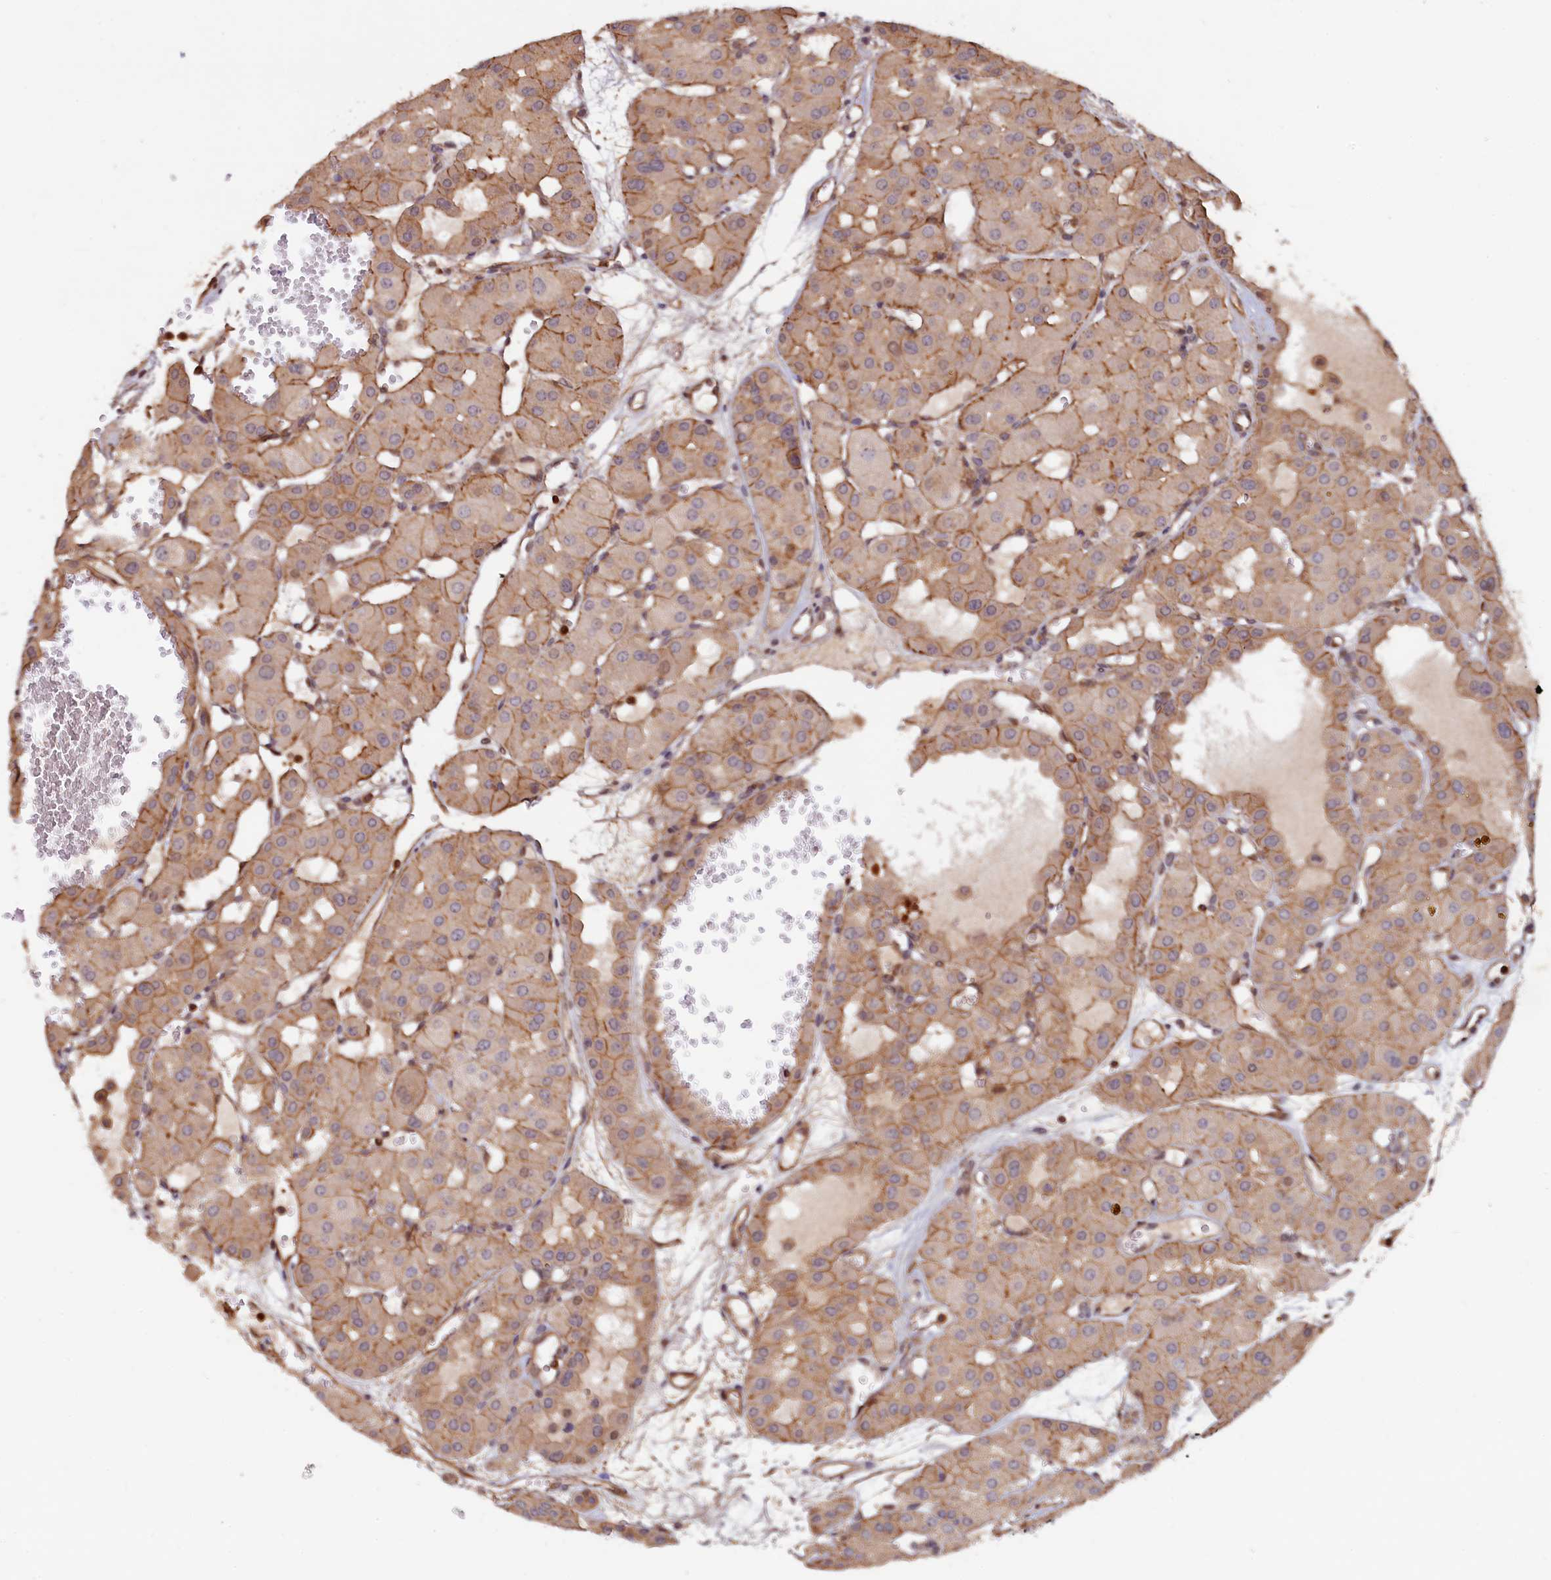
{"staining": {"intensity": "moderate", "quantity": ">75%", "location": "cytoplasmic/membranous"}, "tissue": "renal cancer", "cell_type": "Tumor cells", "image_type": "cancer", "snomed": [{"axis": "morphology", "description": "Carcinoma, NOS"}, {"axis": "topography", "description": "Kidney"}], "caption": "High-power microscopy captured an immunohistochemistry histopathology image of carcinoma (renal), revealing moderate cytoplasmic/membranous positivity in about >75% of tumor cells.", "gene": "DUOXA1", "patient": {"sex": "female", "age": 75}}